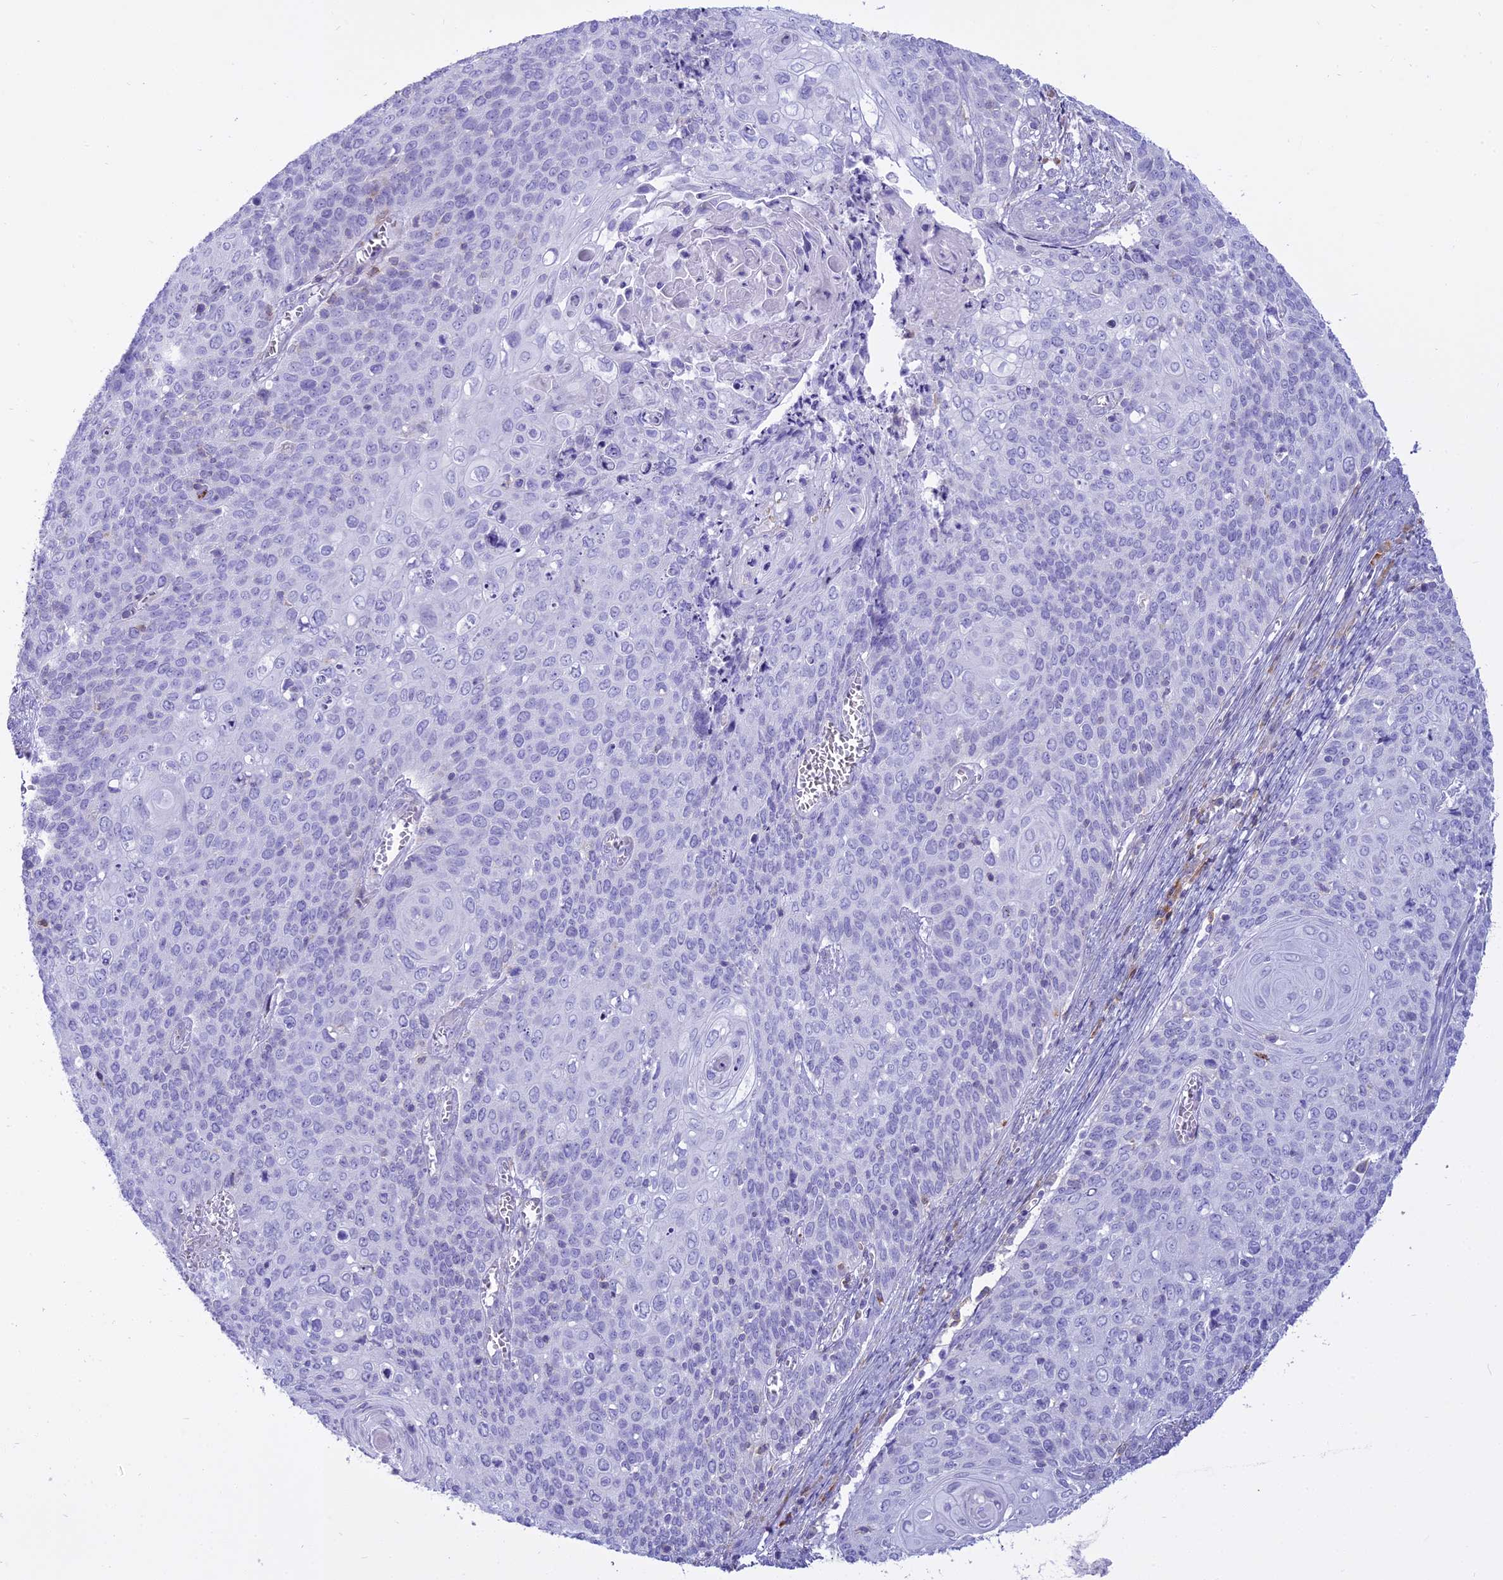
{"staining": {"intensity": "negative", "quantity": "none", "location": "none"}, "tissue": "cervical cancer", "cell_type": "Tumor cells", "image_type": "cancer", "snomed": [{"axis": "morphology", "description": "Squamous cell carcinoma, NOS"}, {"axis": "topography", "description": "Cervix"}], "caption": "Protein analysis of cervical cancer demonstrates no significant positivity in tumor cells.", "gene": "CD5", "patient": {"sex": "female", "age": 39}}